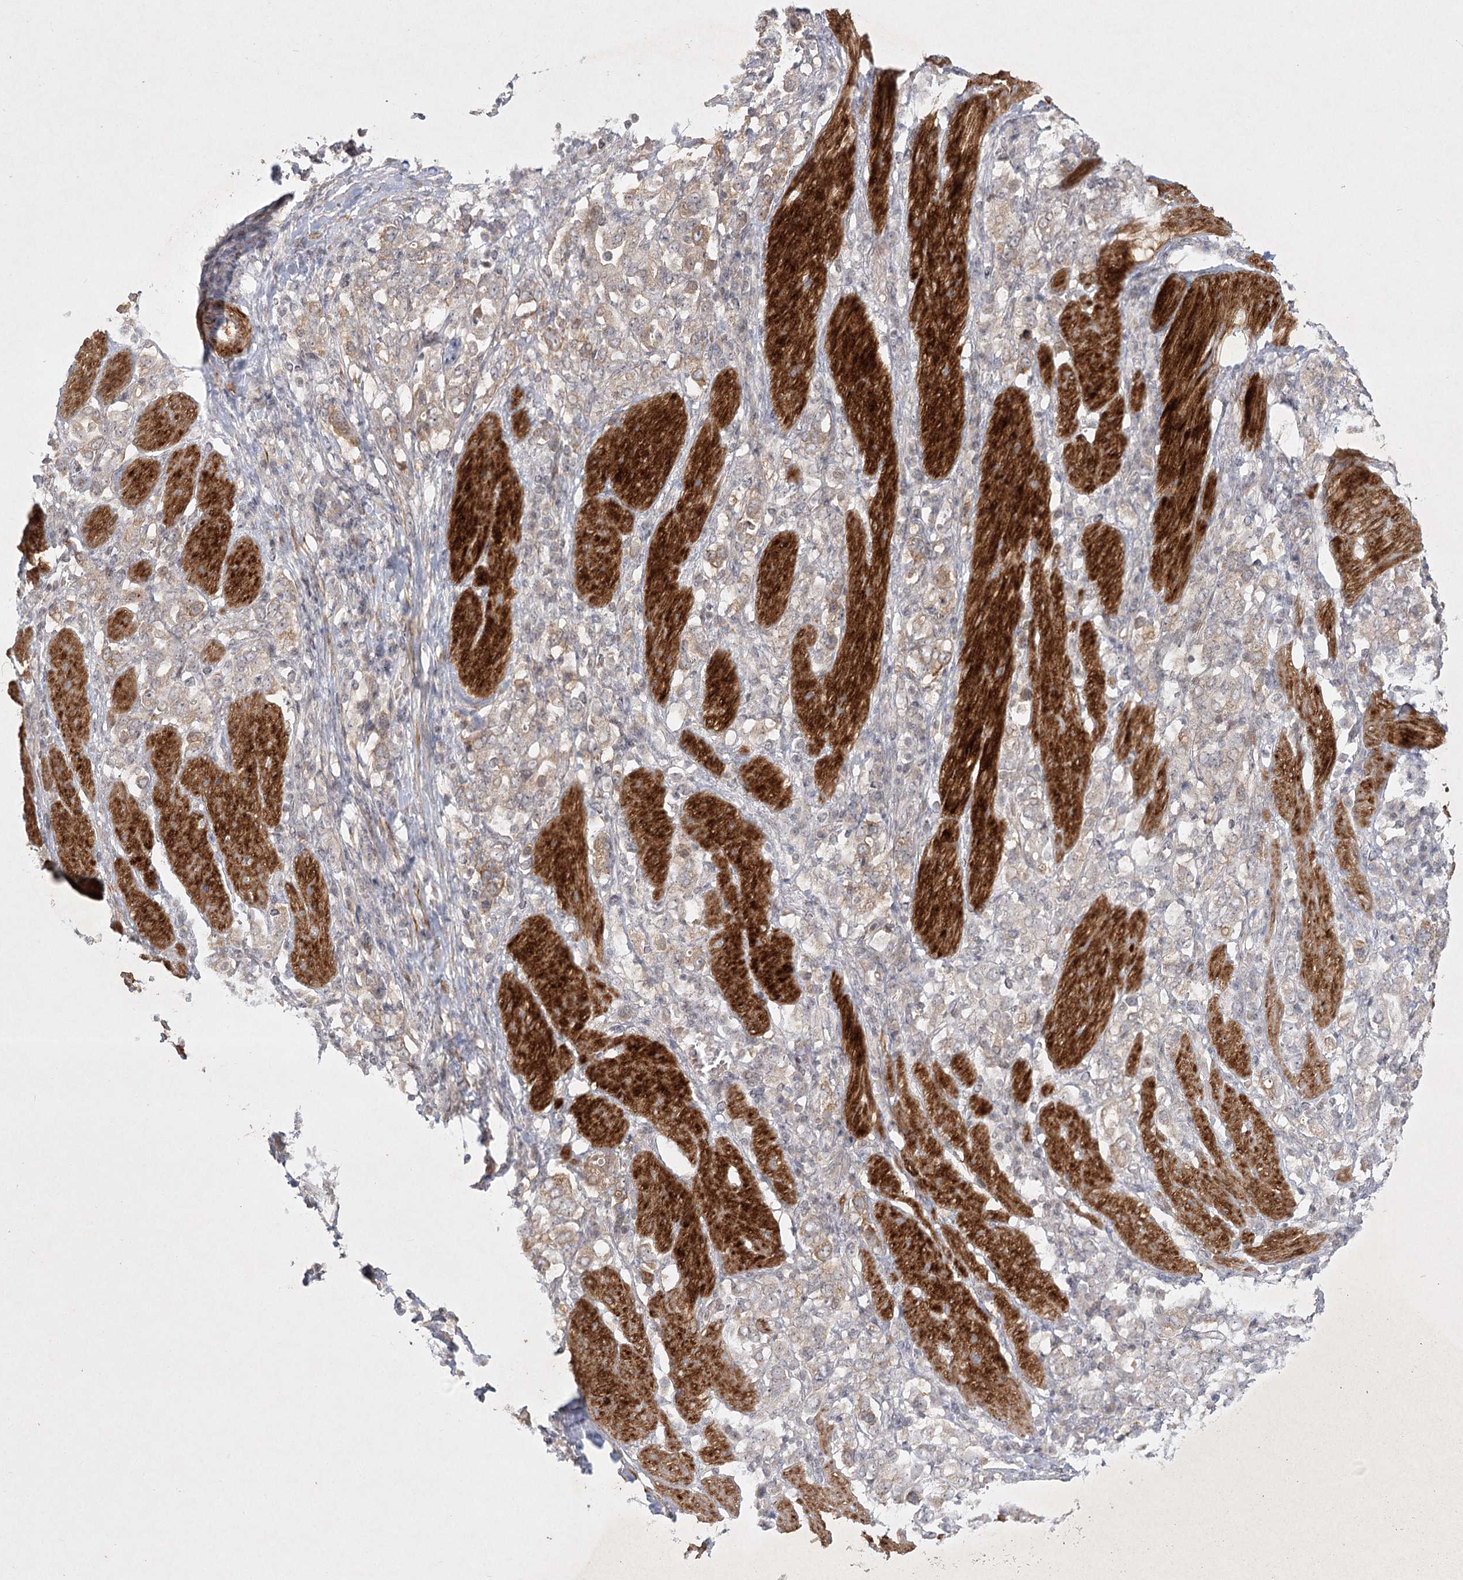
{"staining": {"intensity": "weak", "quantity": ">75%", "location": "cytoplasmic/membranous"}, "tissue": "stomach cancer", "cell_type": "Tumor cells", "image_type": "cancer", "snomed": [{"axis": "morphology", "description": "Adenocarcinoma, NOS"}, {"axis": "topography", "description": "Stomach, upper"}], "caption": "There is low levels of weak cytoplasmic/membranous expression in tumor cells of stomach cancer (adenocarcinoma), as demonstrated by immunohistochemical staining (brown color).", "gene": "SH2D3A", "patient": {"sex": "male", "age": 62}}